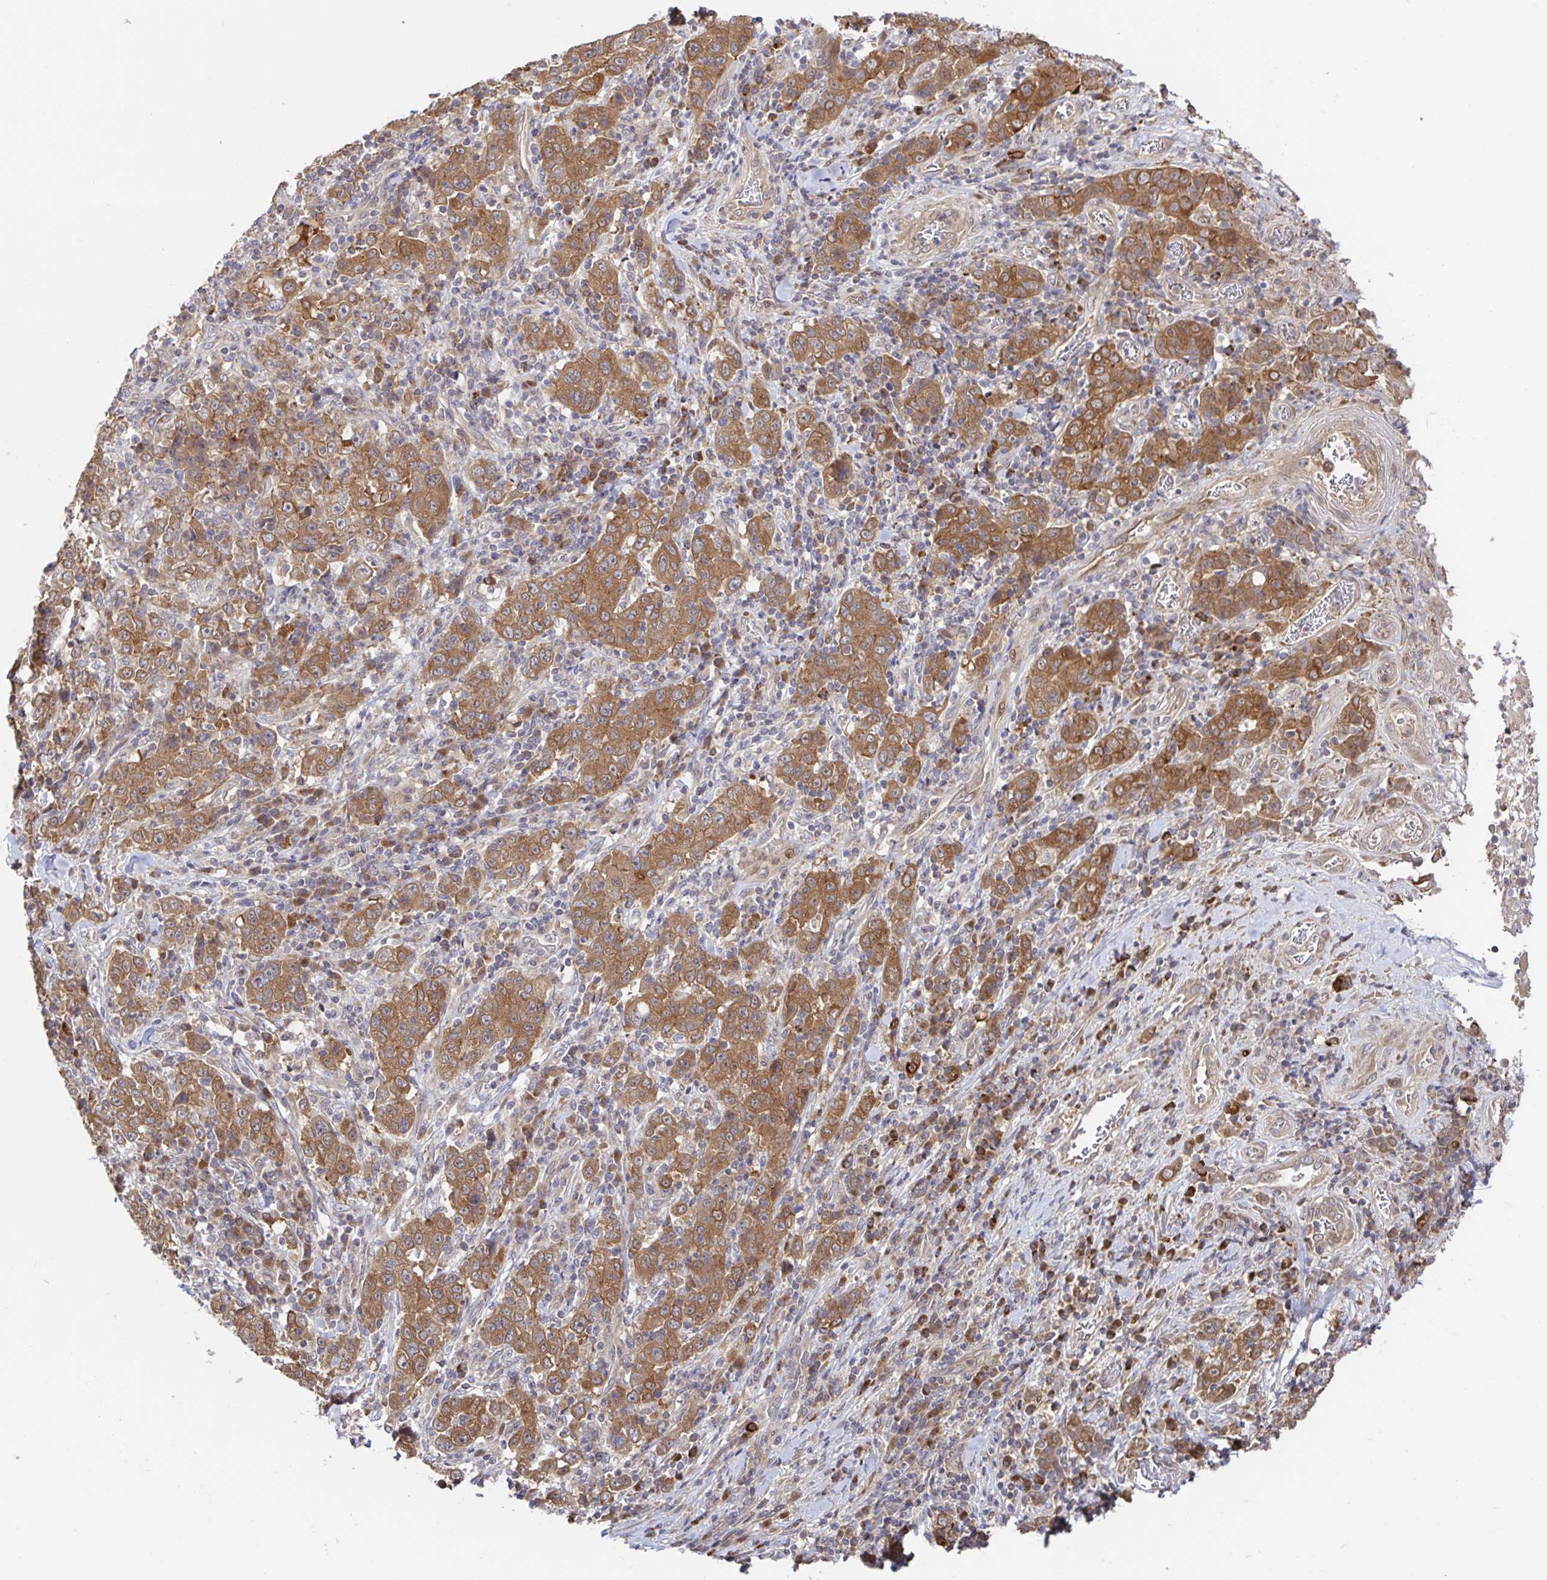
{"staining": {"intensity": "moderate", "quantity": ">75%", "location": "cytoplasmic/membranous"}, "tissue": "stomach cancer", "cell_type": "Tumor cells", "image_type": "cancer", "snomed": [{"axis": "morphology", "description": "Normal tissue, NOS"}, {"axis": "morphology", "description": "Adenocarcinoma, NOS"}, {"axis": "topography", "description": "Stomach, upper"}, {"axis": "topography", "description": "Stomach"}], "caption": "A micrograph of stomach cancer stained for a protein shows moderate cytoplasmic/membranous brown staining in tumor cells.", "gene": "AACS", "patient": {"sex": "male", "age": 59}}